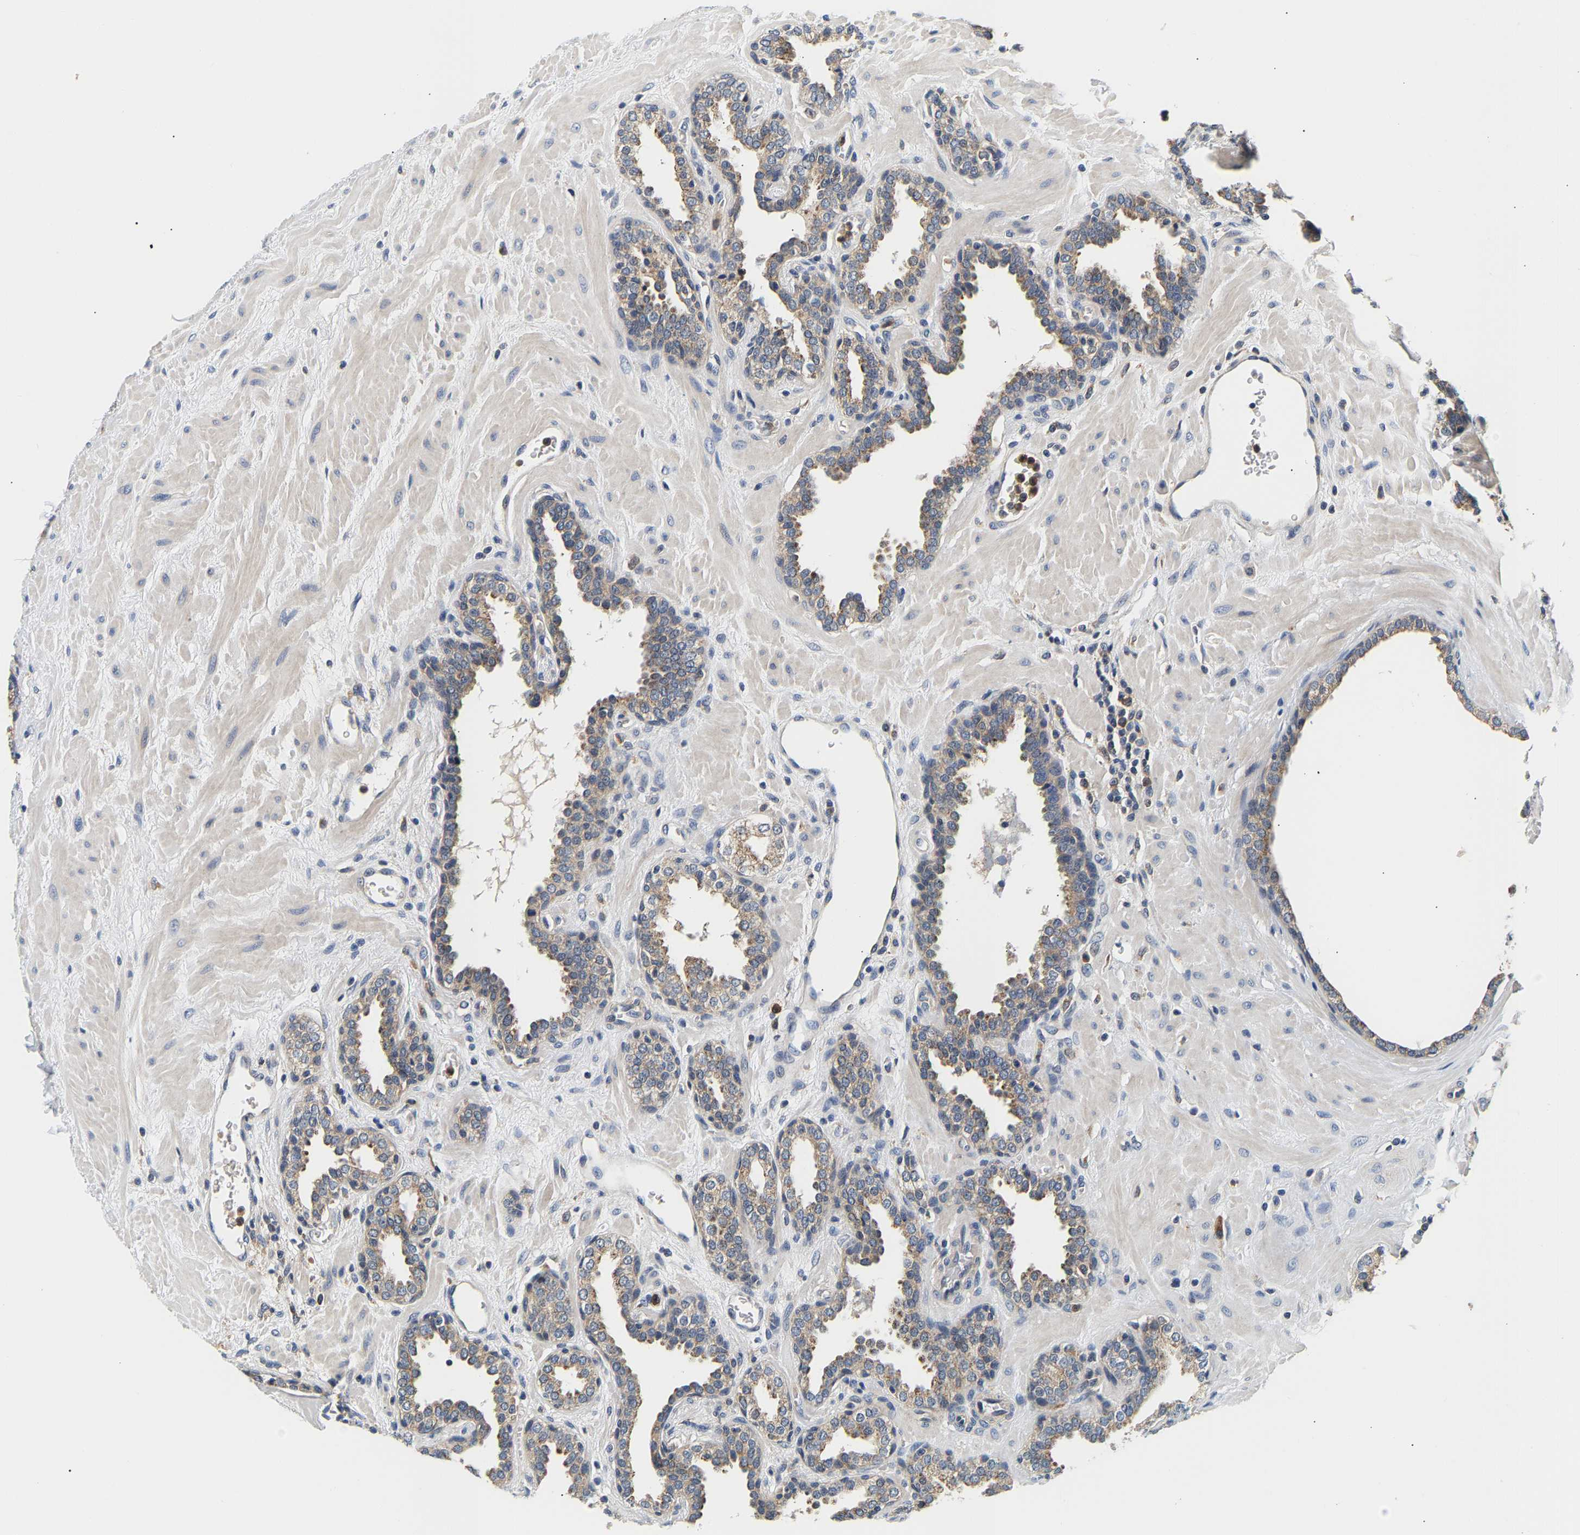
{"staining": {"intensity": "weak", "quantity": ">75%", "location": "cytoplasmic/membranous"}, "tissue": "prostate", "cell_type": "Glandular cells", "image_type": "normal", "snomed": [{"axis": "morphology", "description": "Normal tissue, NOS"}, {"axis": "topography", "description": "Prostate"}], "caption": "Prostate stained with immunohistochemistry reveals weak cytoplasmic/membranous expression in about >75% of glandular cells. (DAB (3,3'-diaminobenzidine) IHC, brown staining for protein, blue staining for nuclei).", "gene": "PPID", "patient": {"sex": "male", "age": 51}}